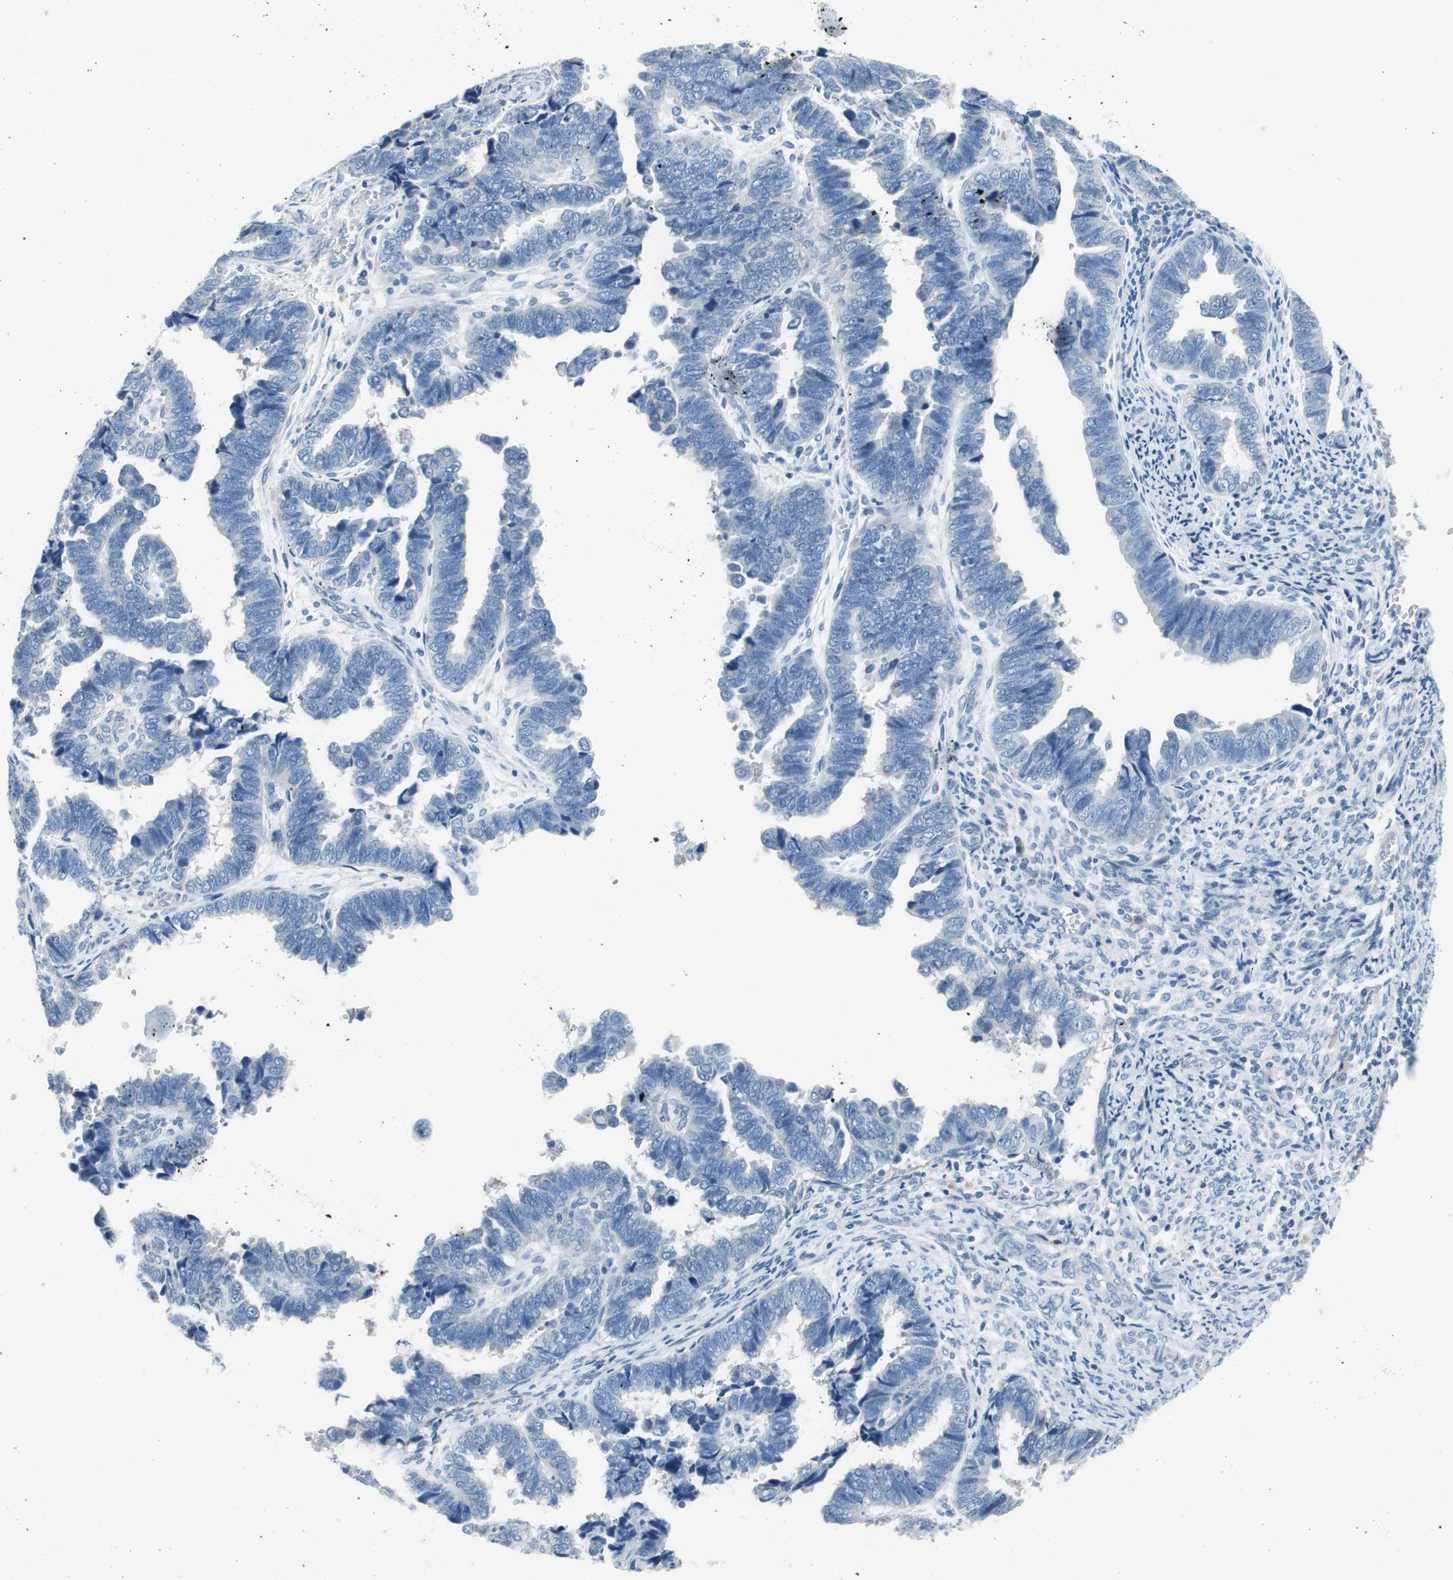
{"staining": {"intensity": "negative", "quantity": "none", "location": "none"}, "tissue": "endometrial cancer", "cell_type": "Tumor cells", "image_type": "cancer", "snomed": [{"axis": "morphology", "description": "Adenocarcinoma, NOS"}, {"axis": "topography", "description": "Endometrium"}], "caption": "Protein analysis of endometrial cancer reveals no significant staining in tumor cells.", "gene": "EVA1A", "patient": {"sex": "female", "age": 75}}